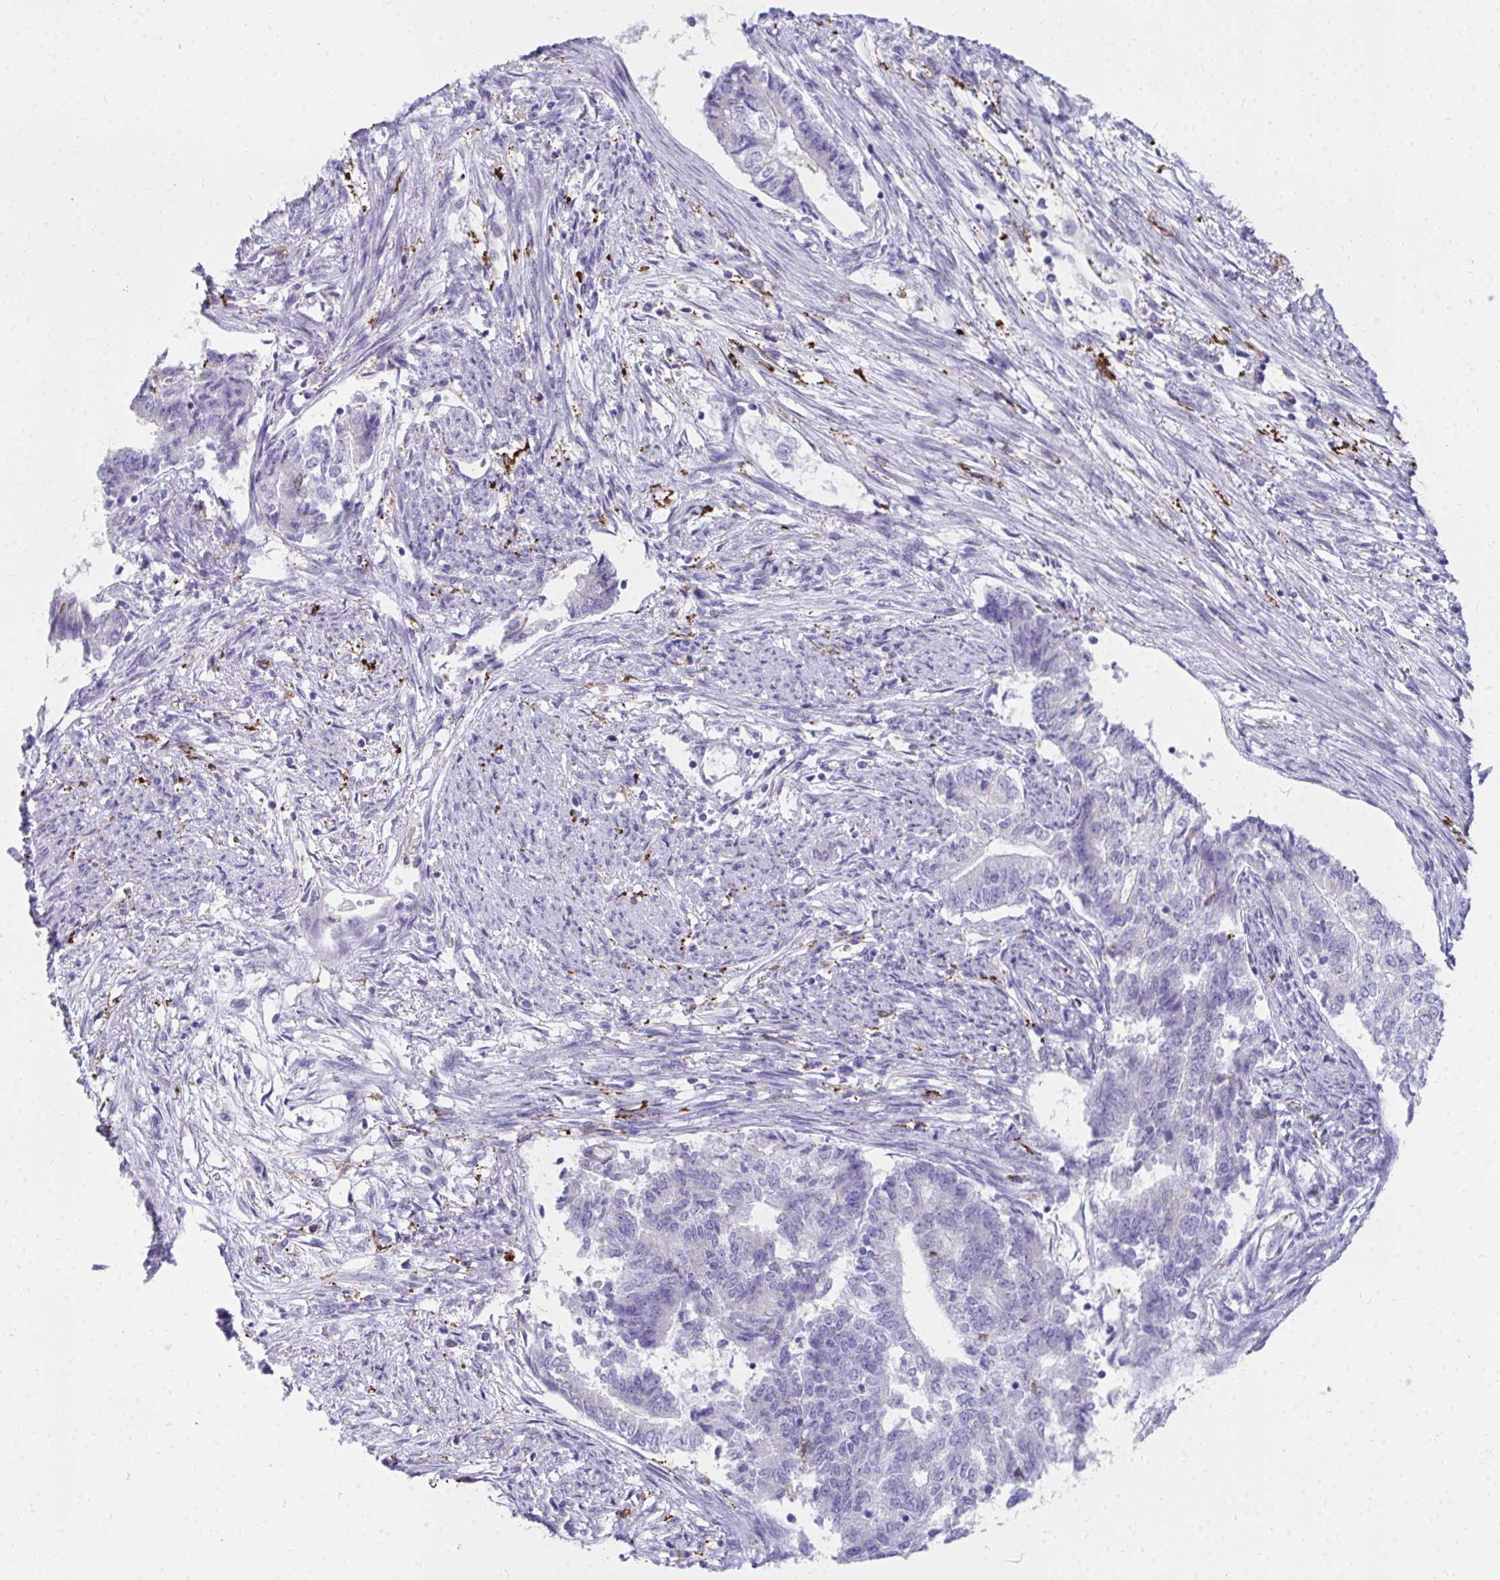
{"staining": {"intensity": "negative", "quantity": "none", "location": "none"}, "tissue": "endometrial cancer", "cell_type": "Tumor cells", "image_type": "cancer", "snomed": [{"axis": "morphology", "description": "Adenocarcinoma, NOS"}, {"axis": "topography", "description": "Endometrium"}], "caption": "Adenocarcinoma (endometrial) stained for a protein using immunohistochemistry (IHC) shows no expression tumor cells.", "gene": "CD163", "patient": {"sex": "female", "age": 65}}